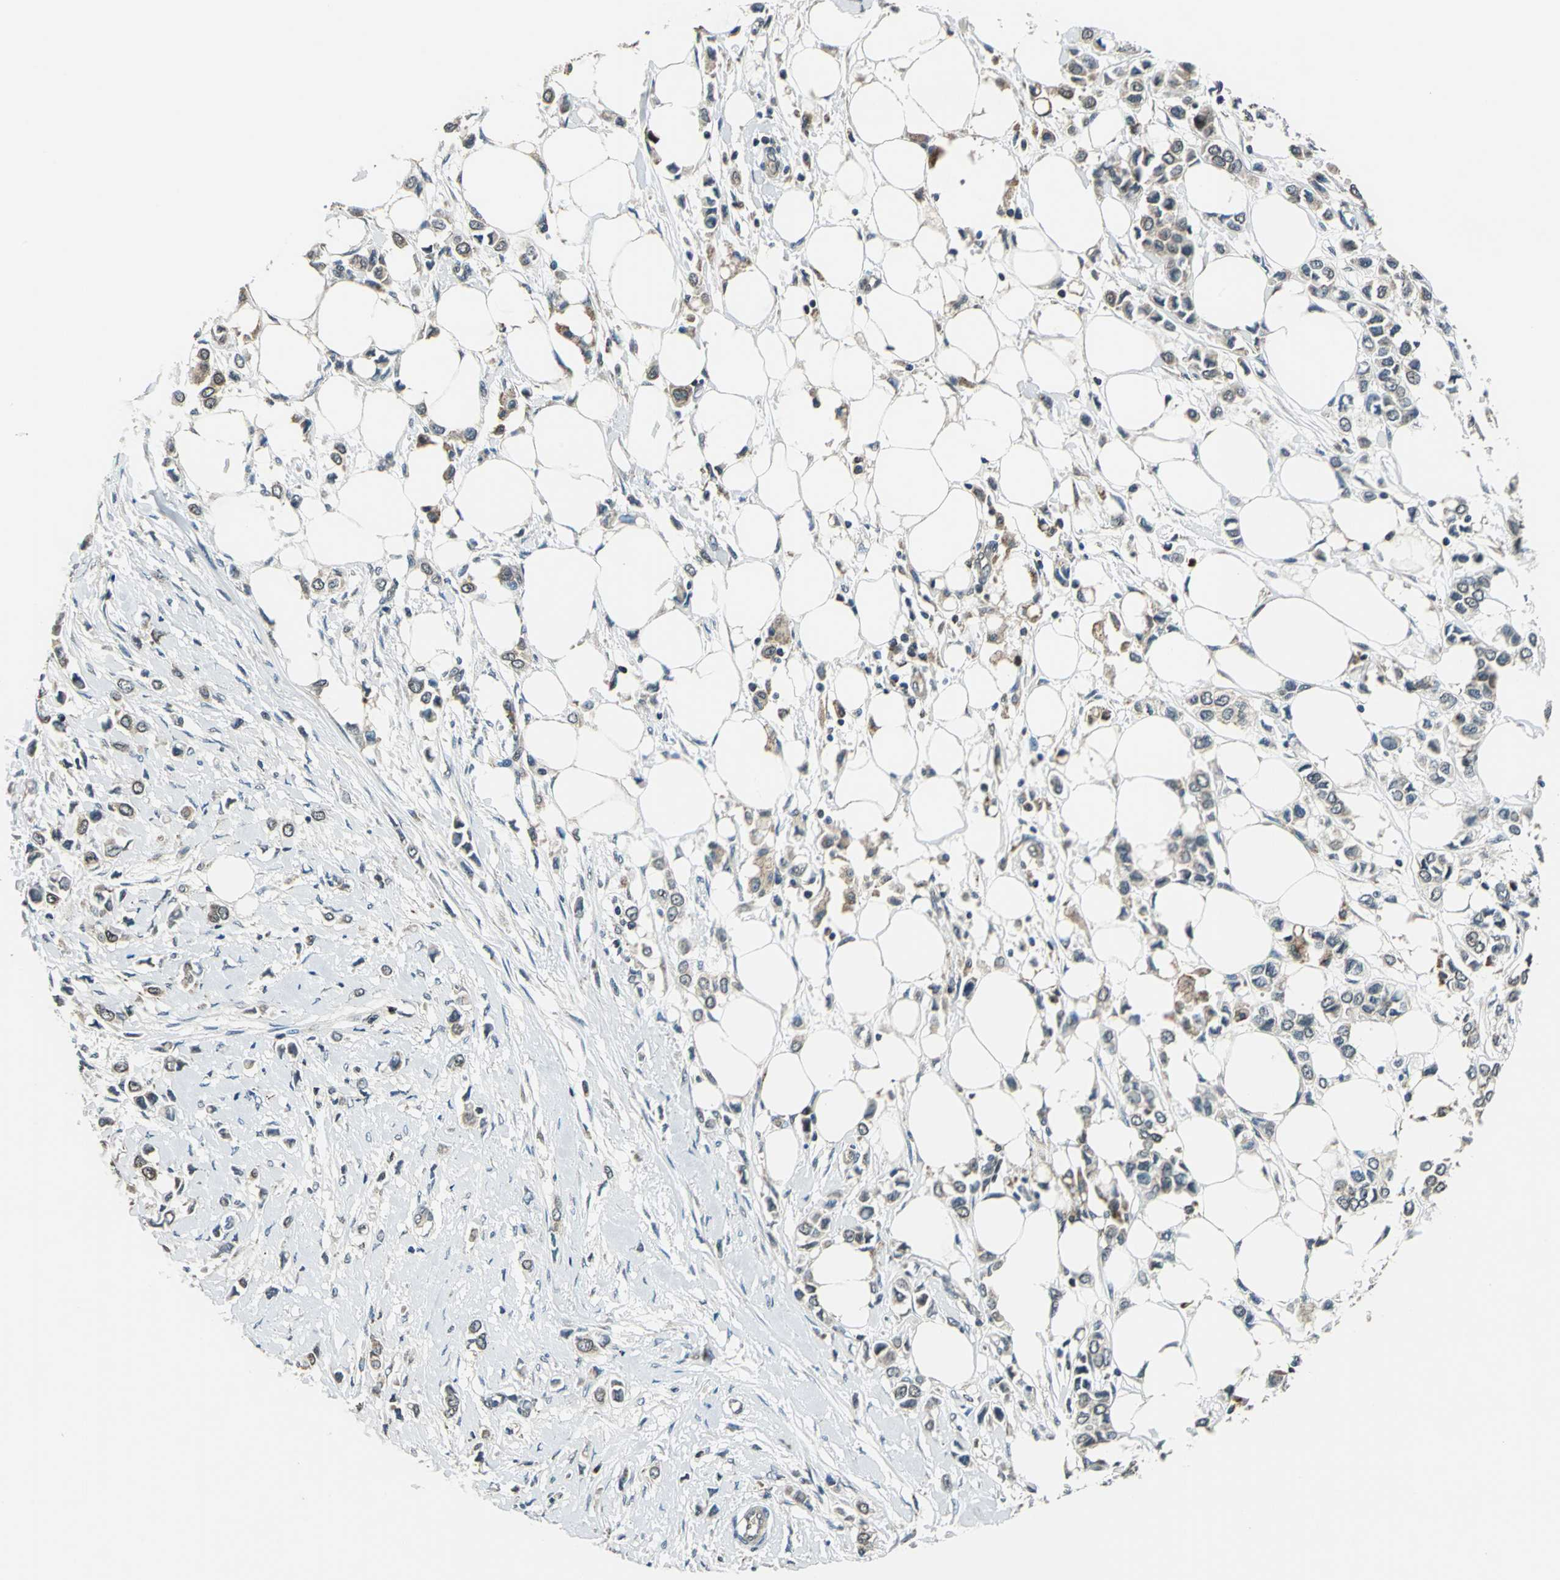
{"staining": {"intensity": "moderate", "quantity": ">75%", "location": "cytoplasmic/membranous"}, "tissue": "breast cancer", "cell_type": "Tumor cells", "image_type": "cancer", "snomed": [{"axis": "morphology", "description": "Lobular carcinoma"}, {"axis": "topography", "description": "Breast"}], "caption": "The micrograph shows immunohistochemical staining of lobular carcinoma (breast). There is moderate cytoplasmic/membranous expression is seen in approximately >75% of tumor cells.", "gene": "NUDT2", "patient": {"sex": "female", "age": 51}}